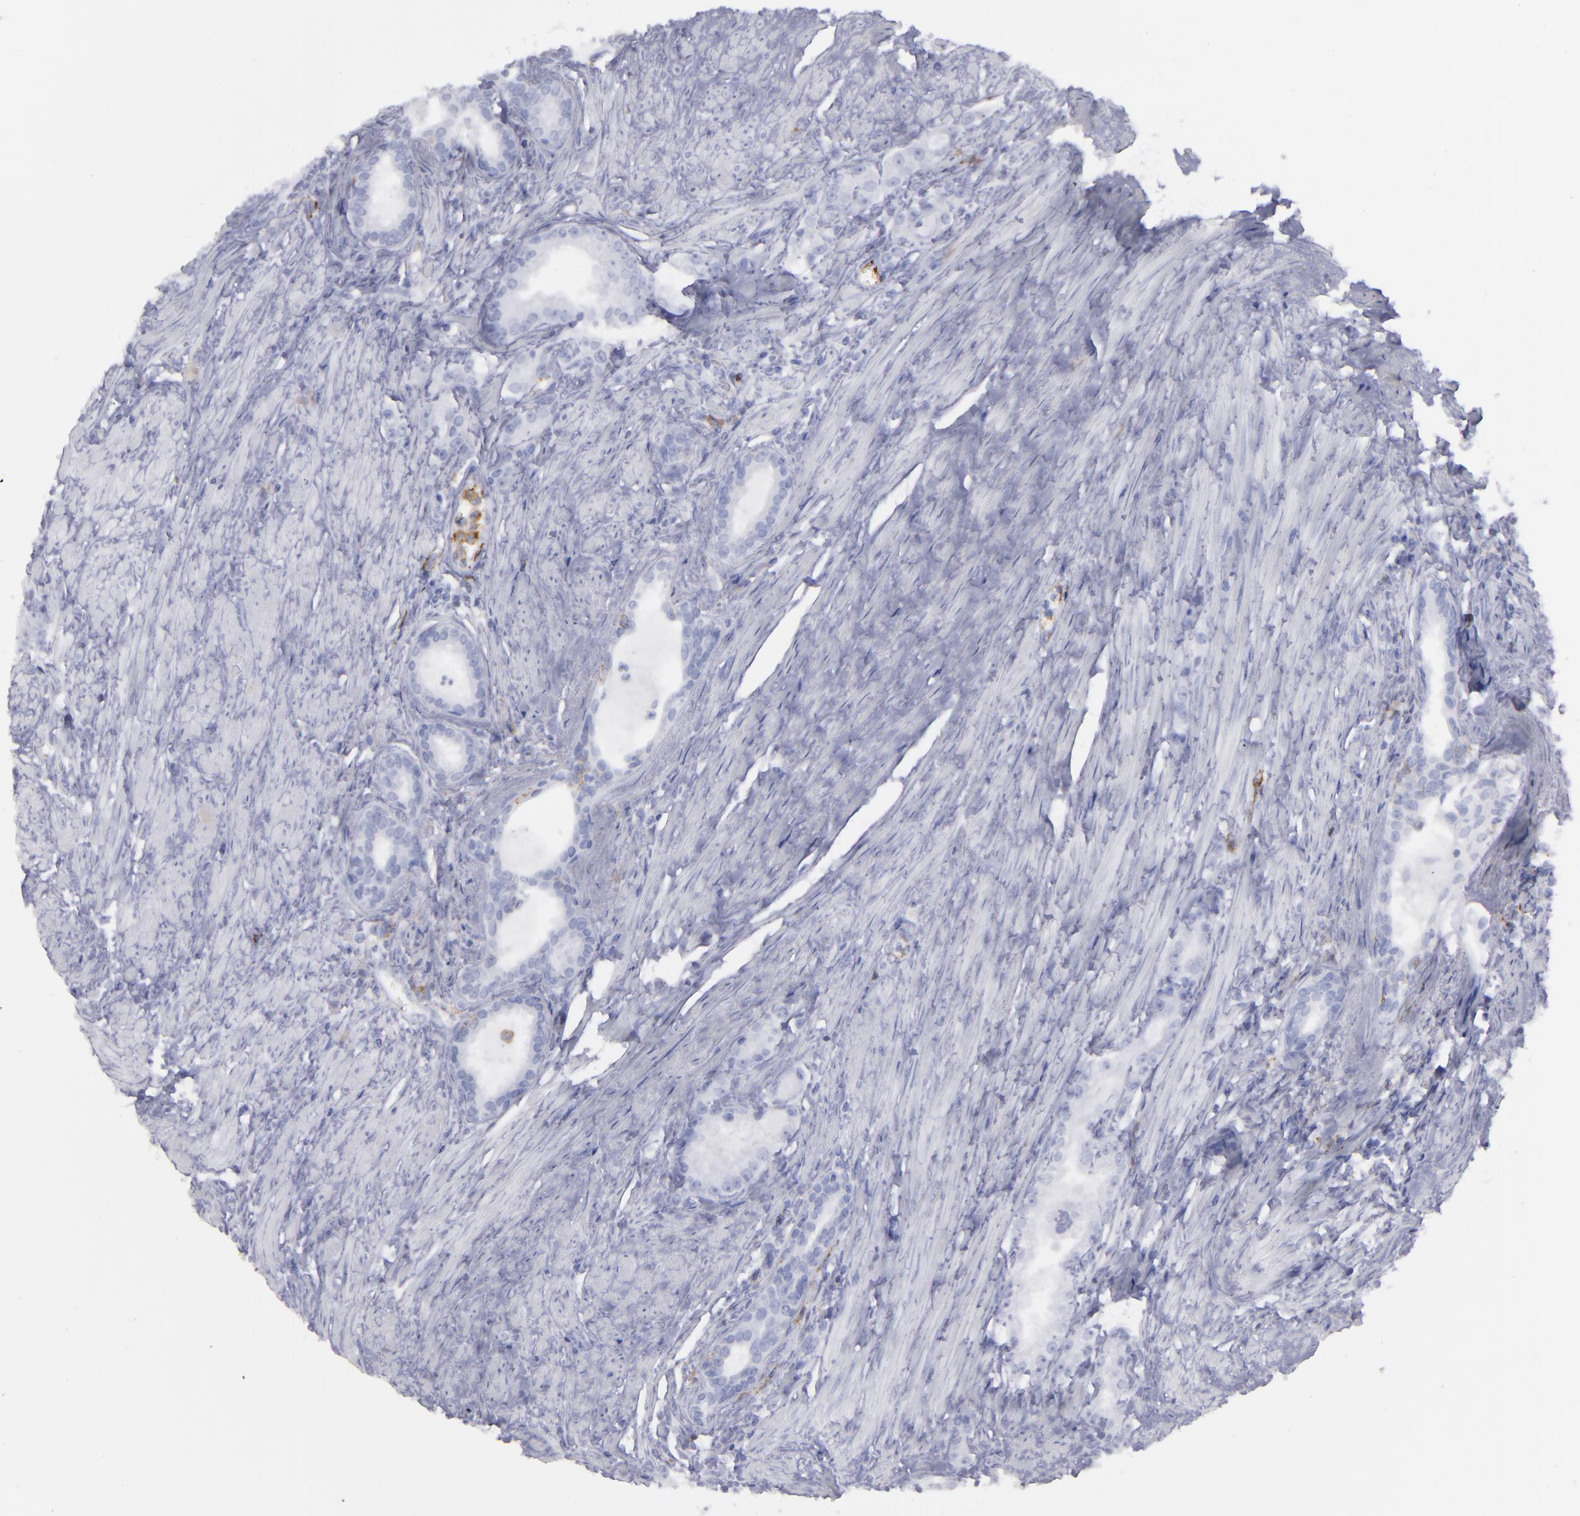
{"staining": {"intensity": "negative", "quantity": "none", "location": "none"}, "tissue": "prostate cancer", "cell_type": "Tumor cells", "image_type": "cancer", "snomed": [{"axis": "morphology", "description": "Adenocarcinoma, Medium grade"}, {"axis": "topography", "description": "Prostate"}], "caption": "This image is of medium-grade adenocarcinoma (prostate) stained with immunohistochemistry (IHC) to label a protein in brown with the nuclei are counter-stained blue. There is no expression in tumor cells.", "gene": "SELPLG", "patient": {"sex": "male", "age": 72}}